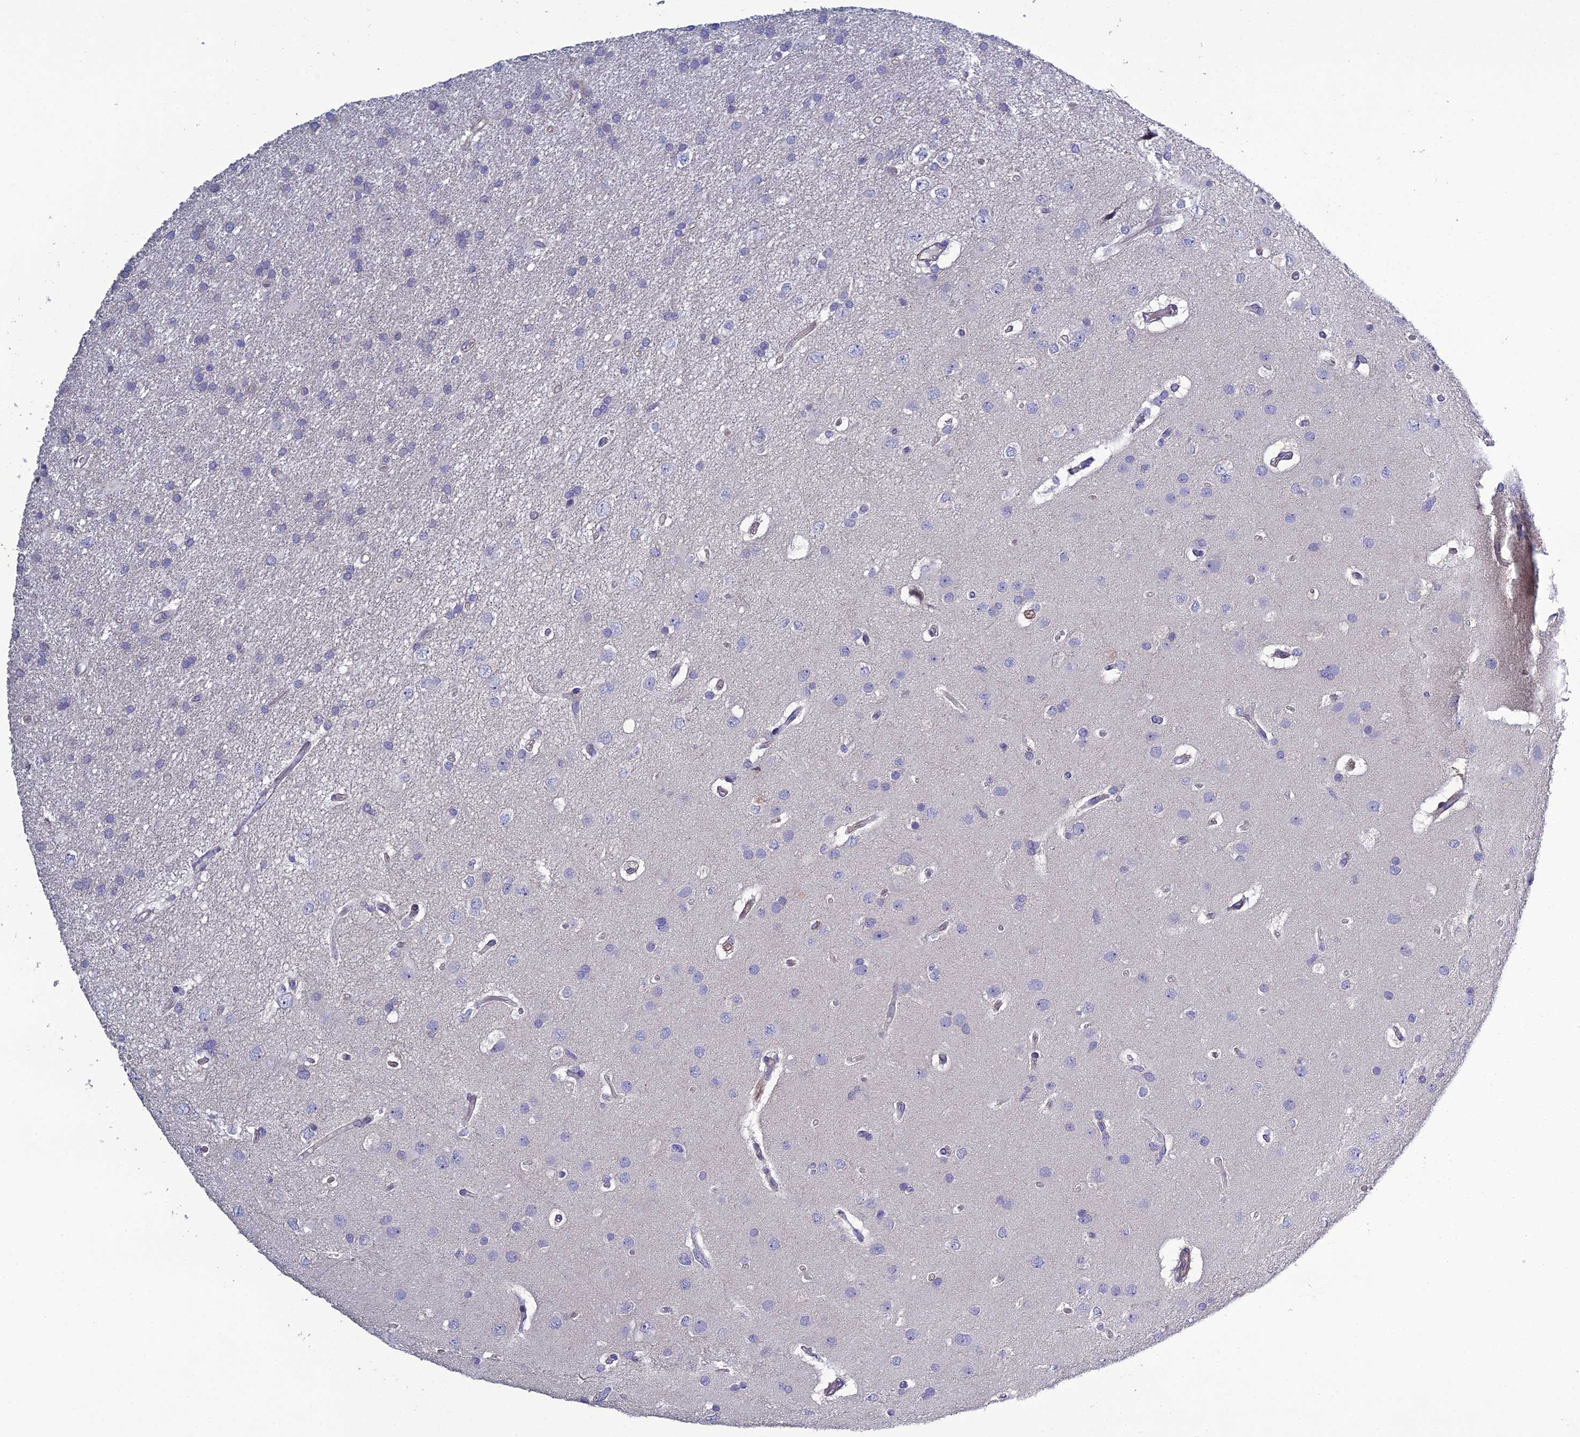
{"staining": {"intensity": "negative", "quantity": "none", "location": "none"}, "tissue": "glioma", "cell_type": "Tumor cells", "image_type": "cancer", "snomed": [{"axis": "morphology", "description": "Glioma, malignant, High grade"}, {"axis": "topography", "description": "Brain"}], "caption": "Immunohistochemistry image of neoplastic tissue: malignant high-grade glioma stained with DAB (3,3'-diaminobenzidine) demonstrates no significant protein expression in tumor cells.", "gene": "LZTS2", "patient": {"sex": "male", "age": 77}}